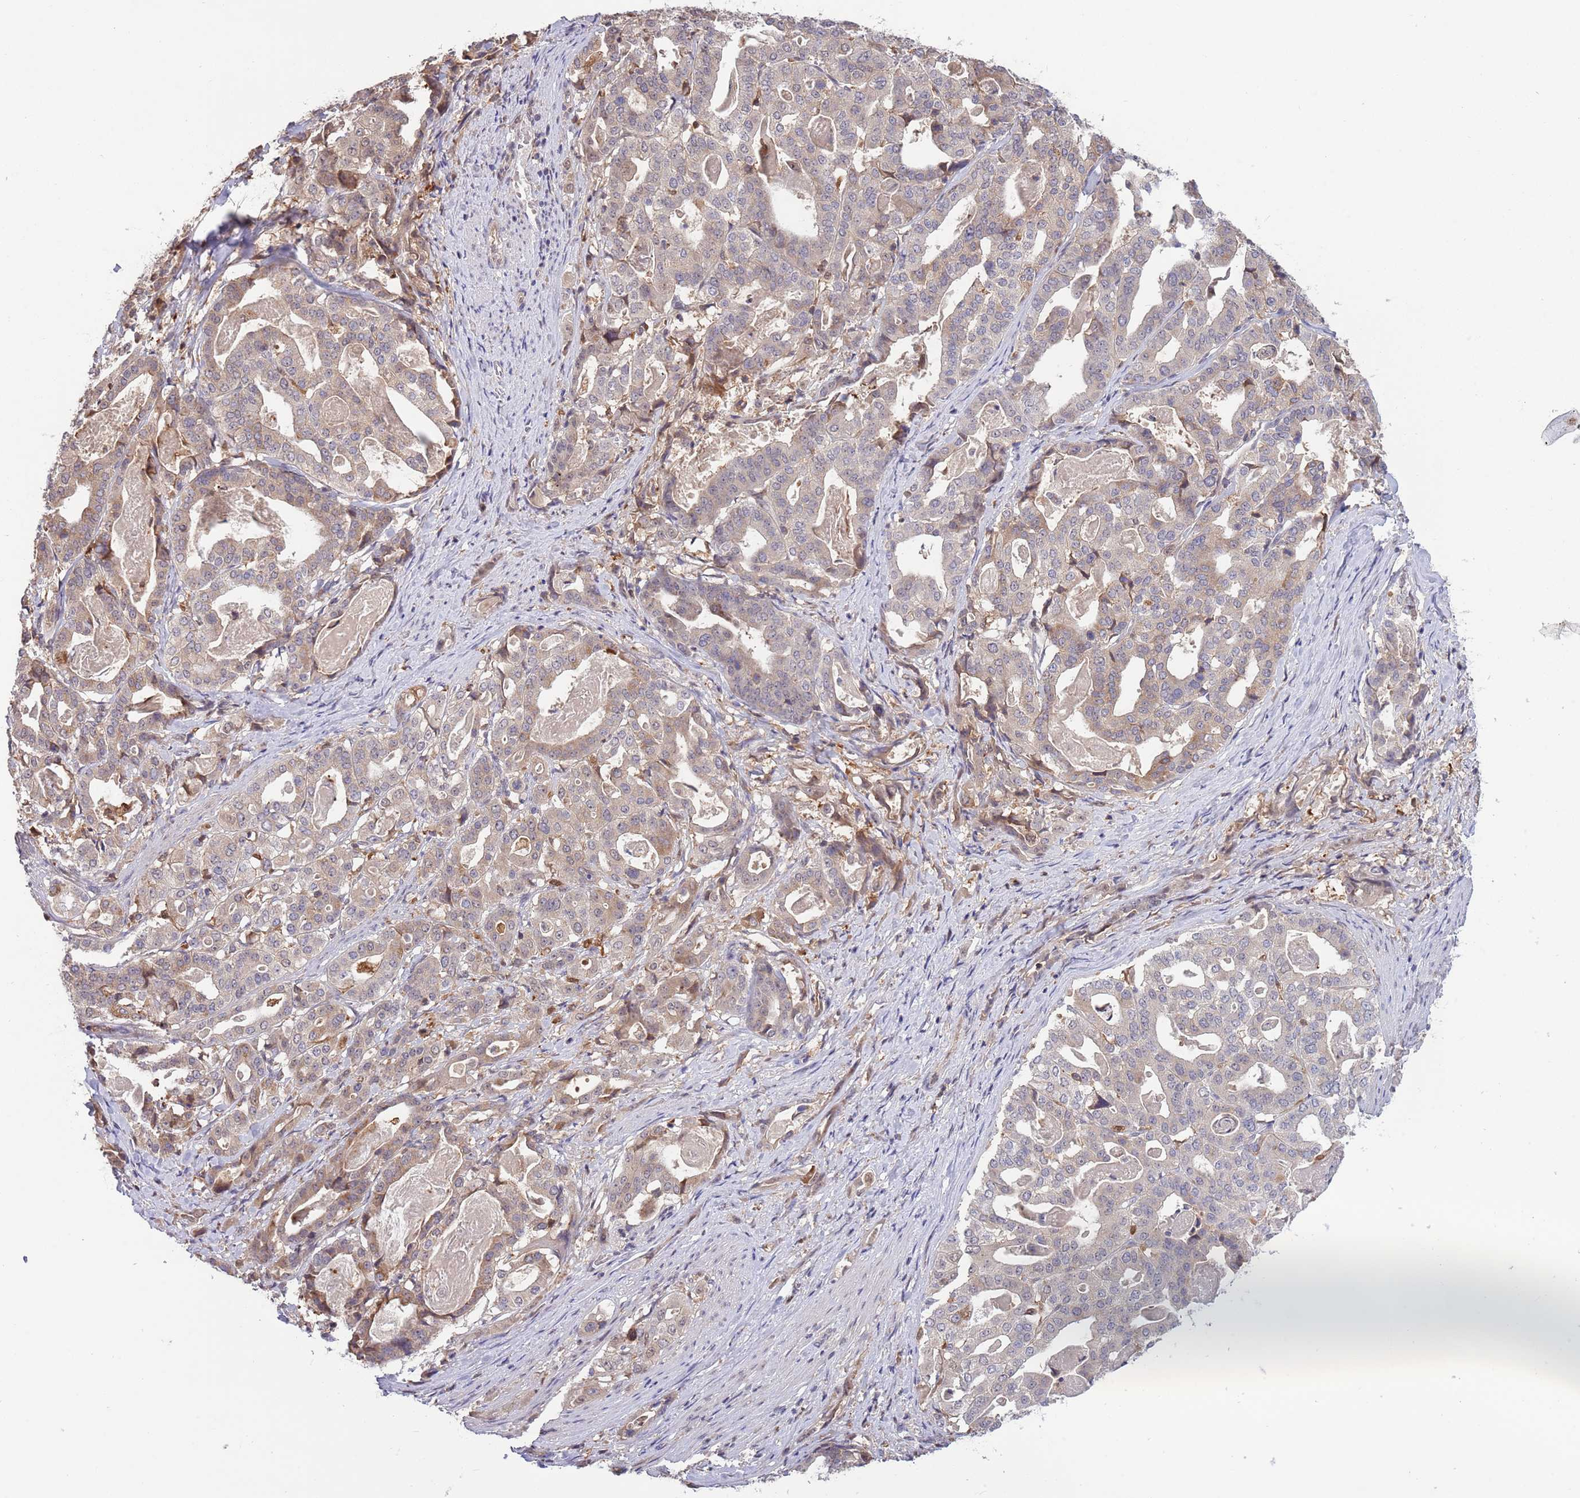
{"staining": {"intensity": "weak", "quantity": "25%-75%", "location": "cytoplasmic/membranous"}, "tissue": "stomach cancer", "cell_type": "Tumor cells", "image_type": "cancer", "snomed": [{"axis": "morphology", "description": "Adenocarcinoma, NOS"}, {"axis": "topography", "description": "Stomach"}], "caption": "High-magnification brightfield microscopy of stomach adenocarcinoma stained with DAB (brown) and counterstained with hematoxylin (blue). tumor cells exhibit weak cytoplasmic/membranous expression is present in about25%-75% of cells.", "gene": "CCNJL", "patient": {"sex": "male", "age": 48}}